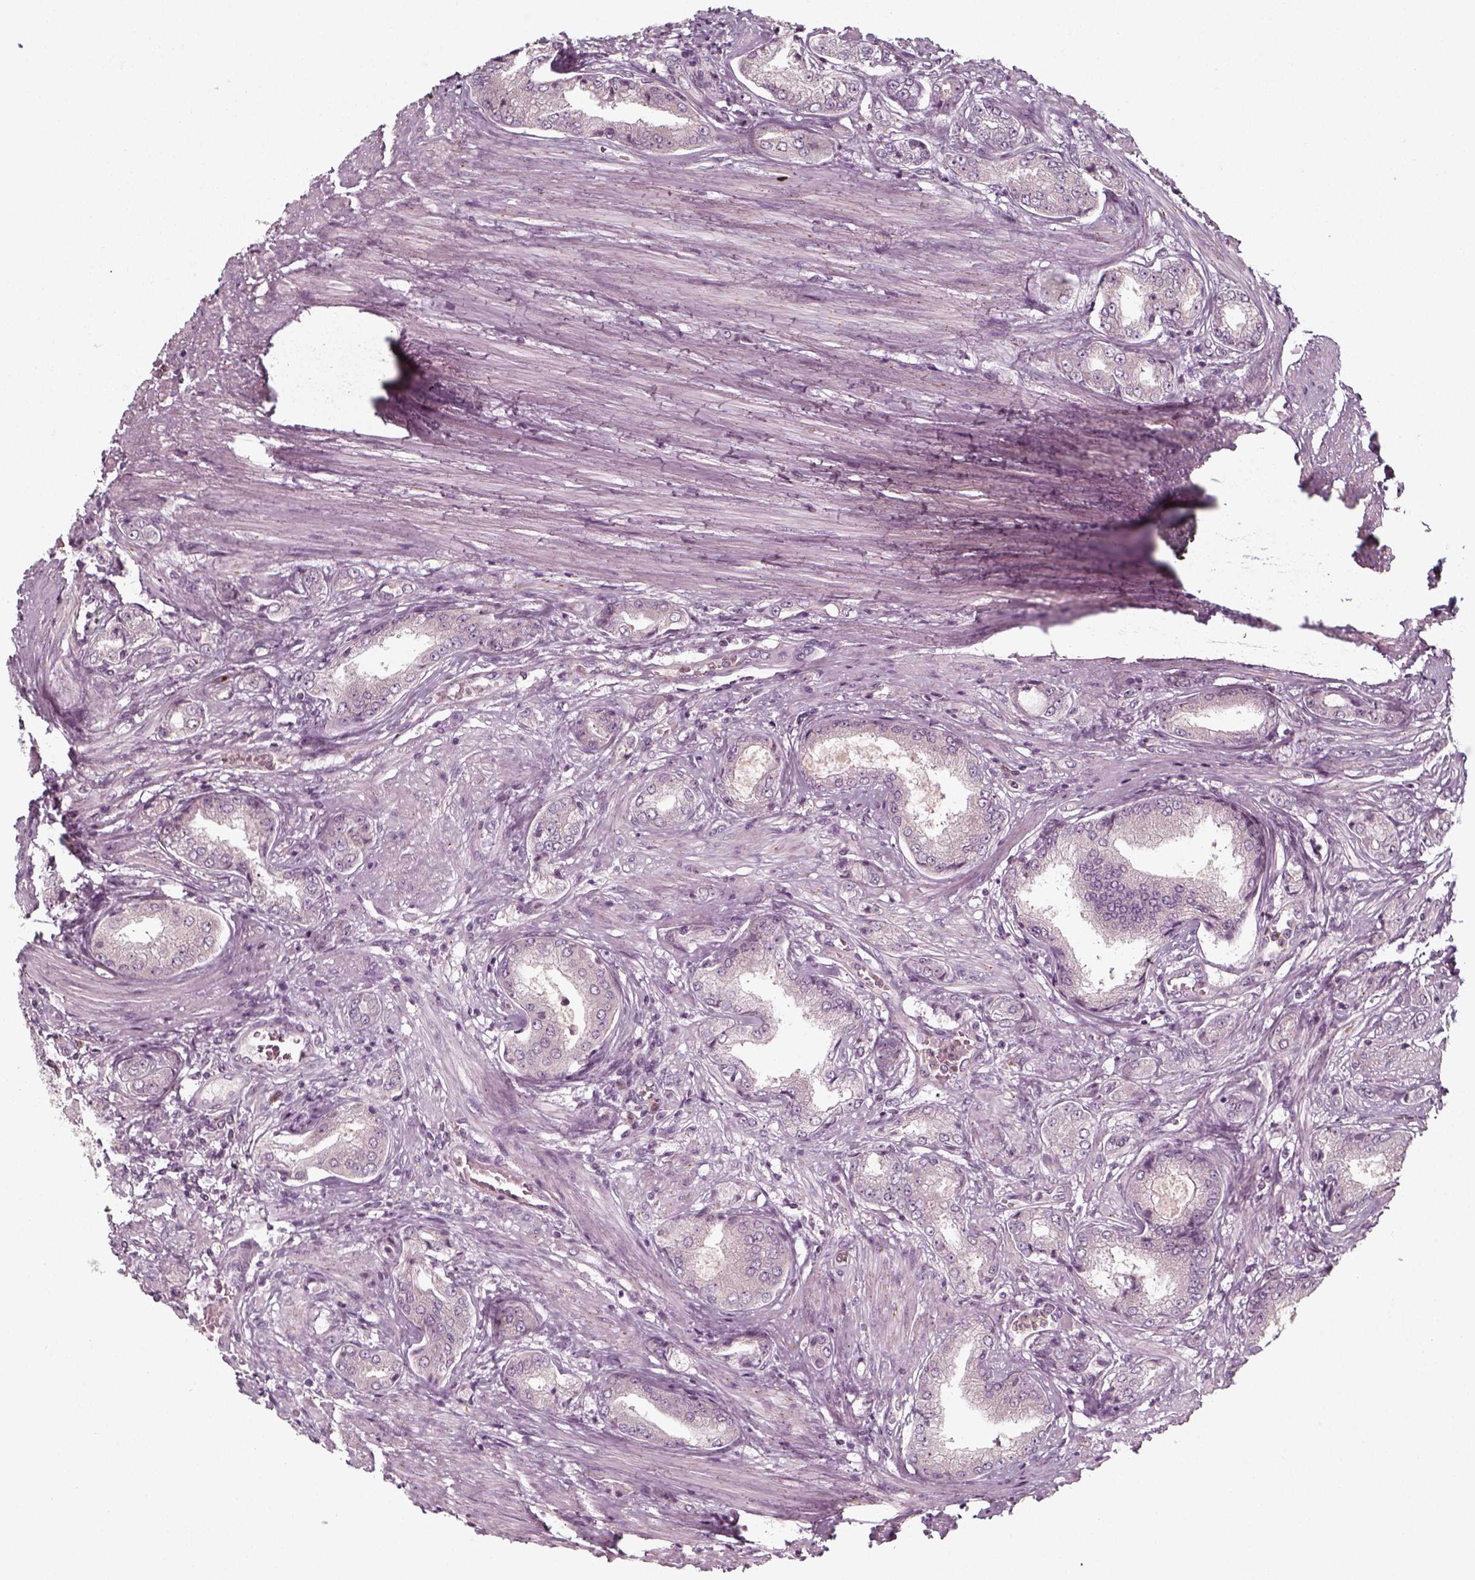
{"staining": {"intensity": "negative", "quantity": "none", "location": "none"}, "tissue": "prostate cancer", "cell_type": "Tumor cells", "image_type": "cancer", "snomed": [{"axis": "morphology", "description": "Adenocarcinoma, NOS"}, {"axis": "topography", "description": "Prostate"}], "caption": "IHC micrograph of neoplastic tissue: prostate cancer (adenocarcinoma) stained with DAB (3,3'-diaminobenzidine) demonstrates no significant protein positivity in tumor cells.", "gene": "UNC13D", "patient": {"sex": "male", "age": 63}}